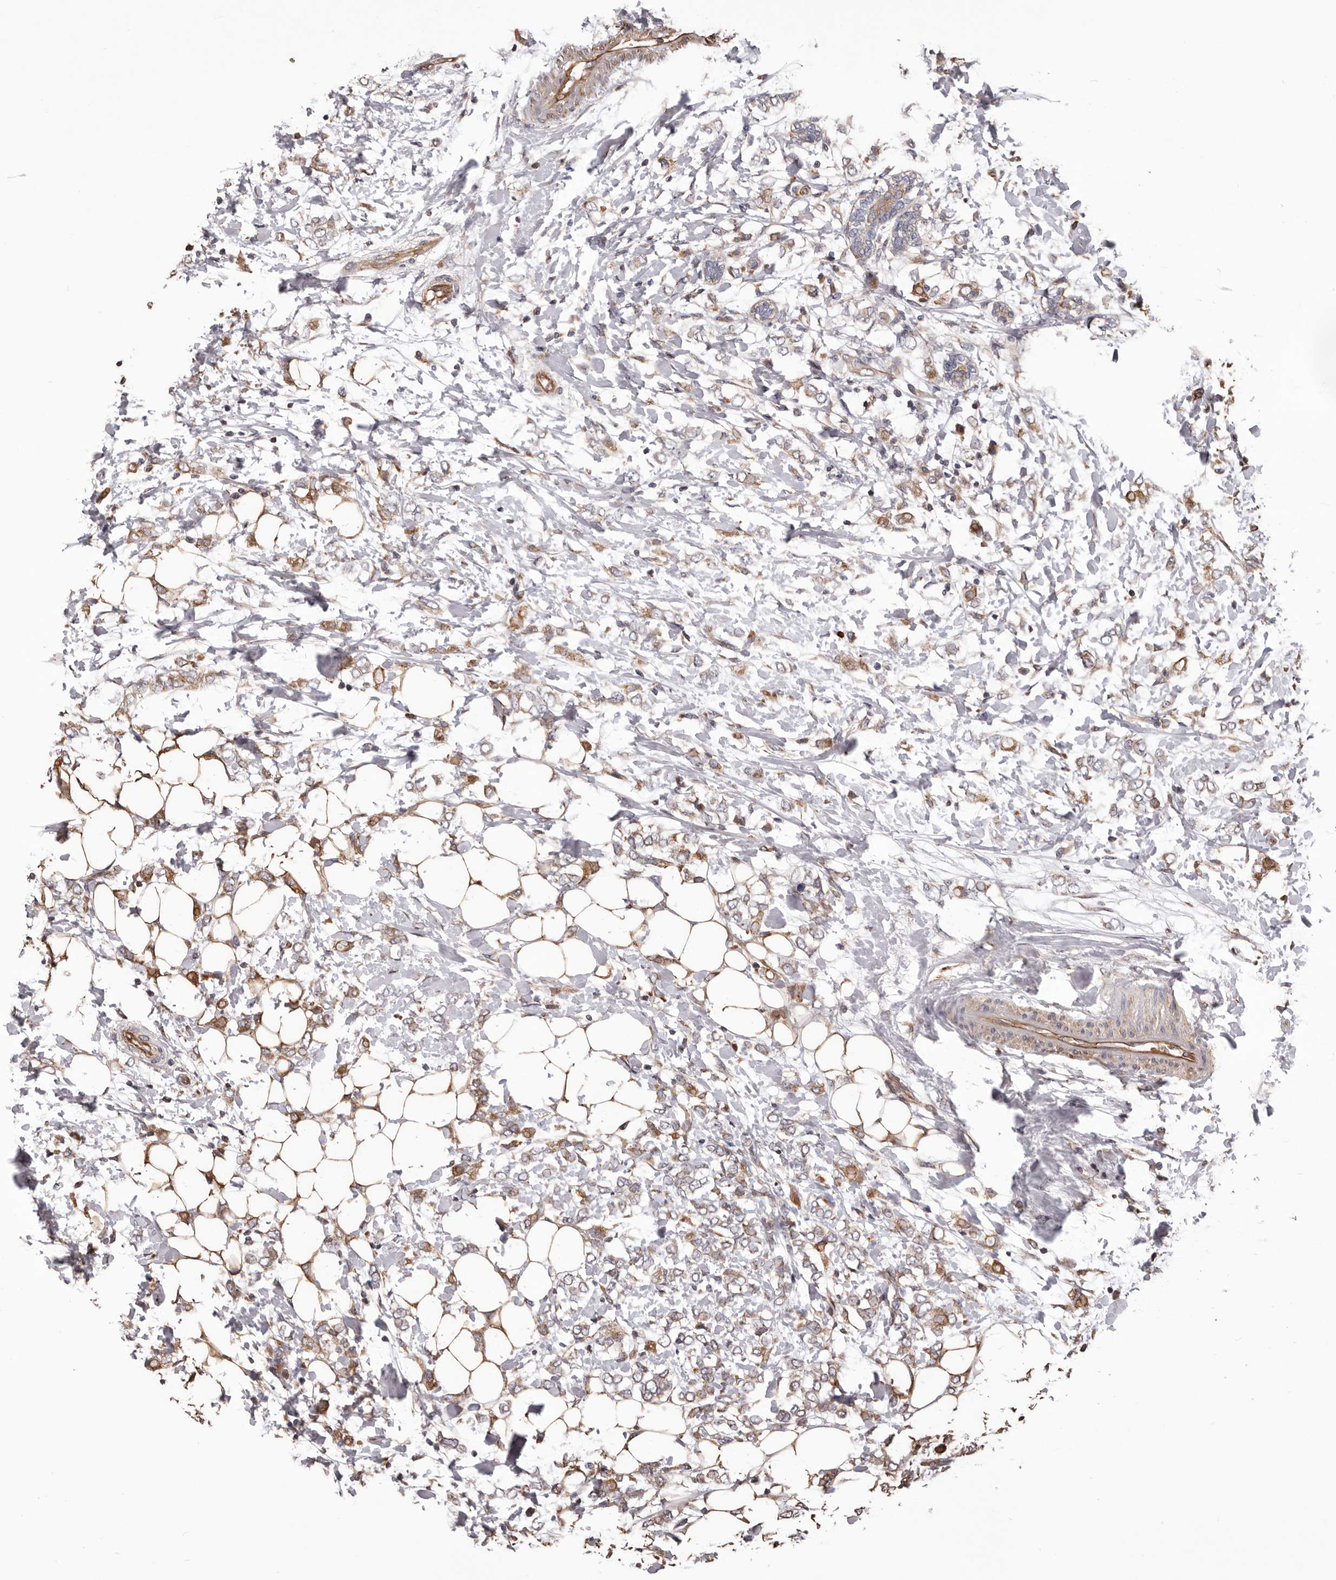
{"staining": {"intensity": "moderate", "quantity": "25%-75%", "location": "cytoplasmic/membranous"}, "tissue": "breast cancer", "cell_type": "Tumor cells", "image_type": "cancer", "snomed": [{"axis": "morphology", "description": "Normal tissue, NOS"}, {"axis": "morphology", "description": "Lobular carcinoma"}, {"axis": "topography", "description": "Breast"}], "caption": "Breast cancer (lobular carcinoma) stained for a protein shows moderate cytoplasmic/membranous positivity in tumor cells.", "gene": "CEP104", "patient": {"sex": "female", "age": 47}}